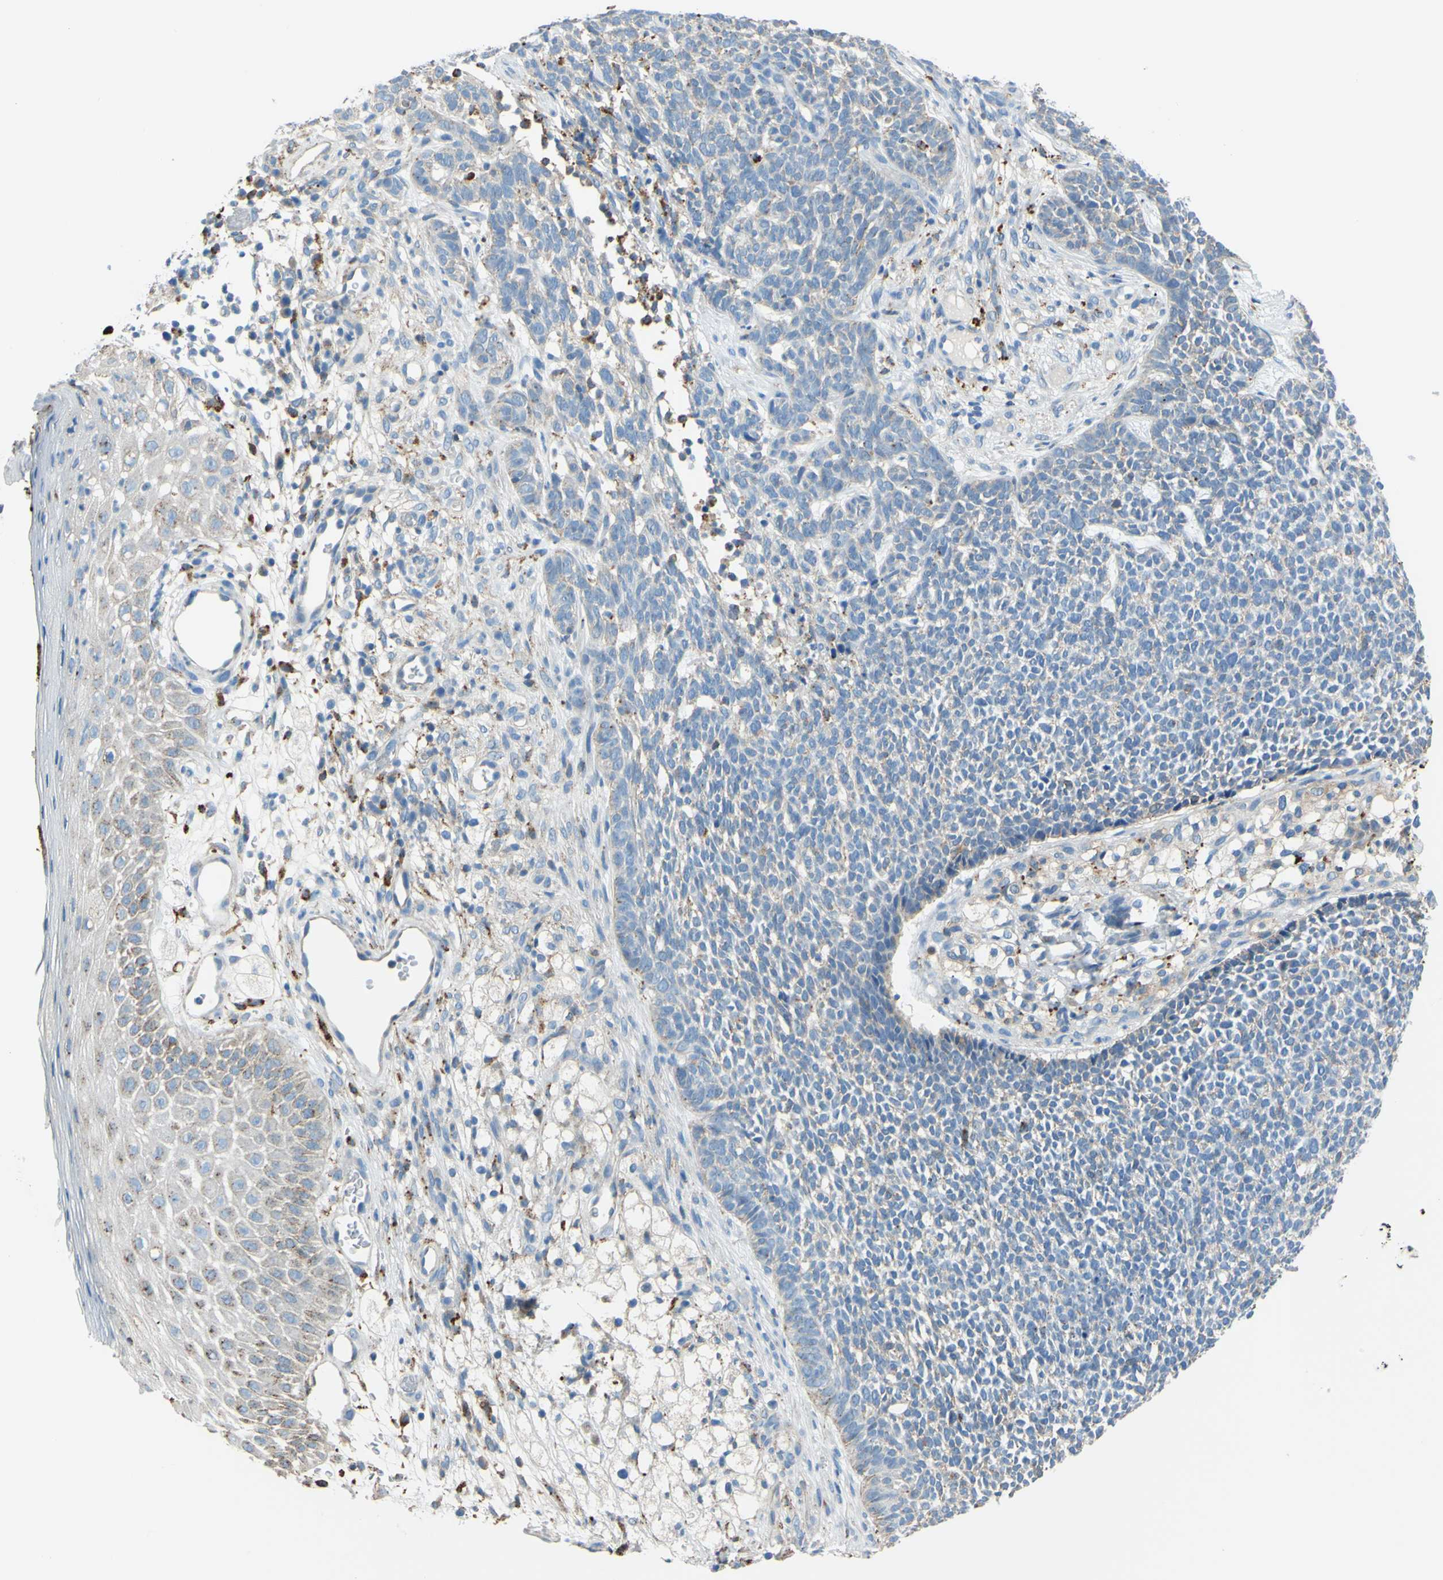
{"staining": {"intensity": "negative", "quantity": "none", "location": "none"}, "tissue": "skin cancer", "cell_type": "Tumor cells", "image_type": "cancer", "snomed": [{"axis": "morphology", "description": "Basal cell carcinoma"}, {"axis": "topography", "description": "Skin"}], "caption": "Protein analysis of skin basal cell carcinoma shows no significant staining in tumor cells. Nuclei are stained in blue.", "gene": "CTSD", "patient": {"sex": "female", "age": 84}}